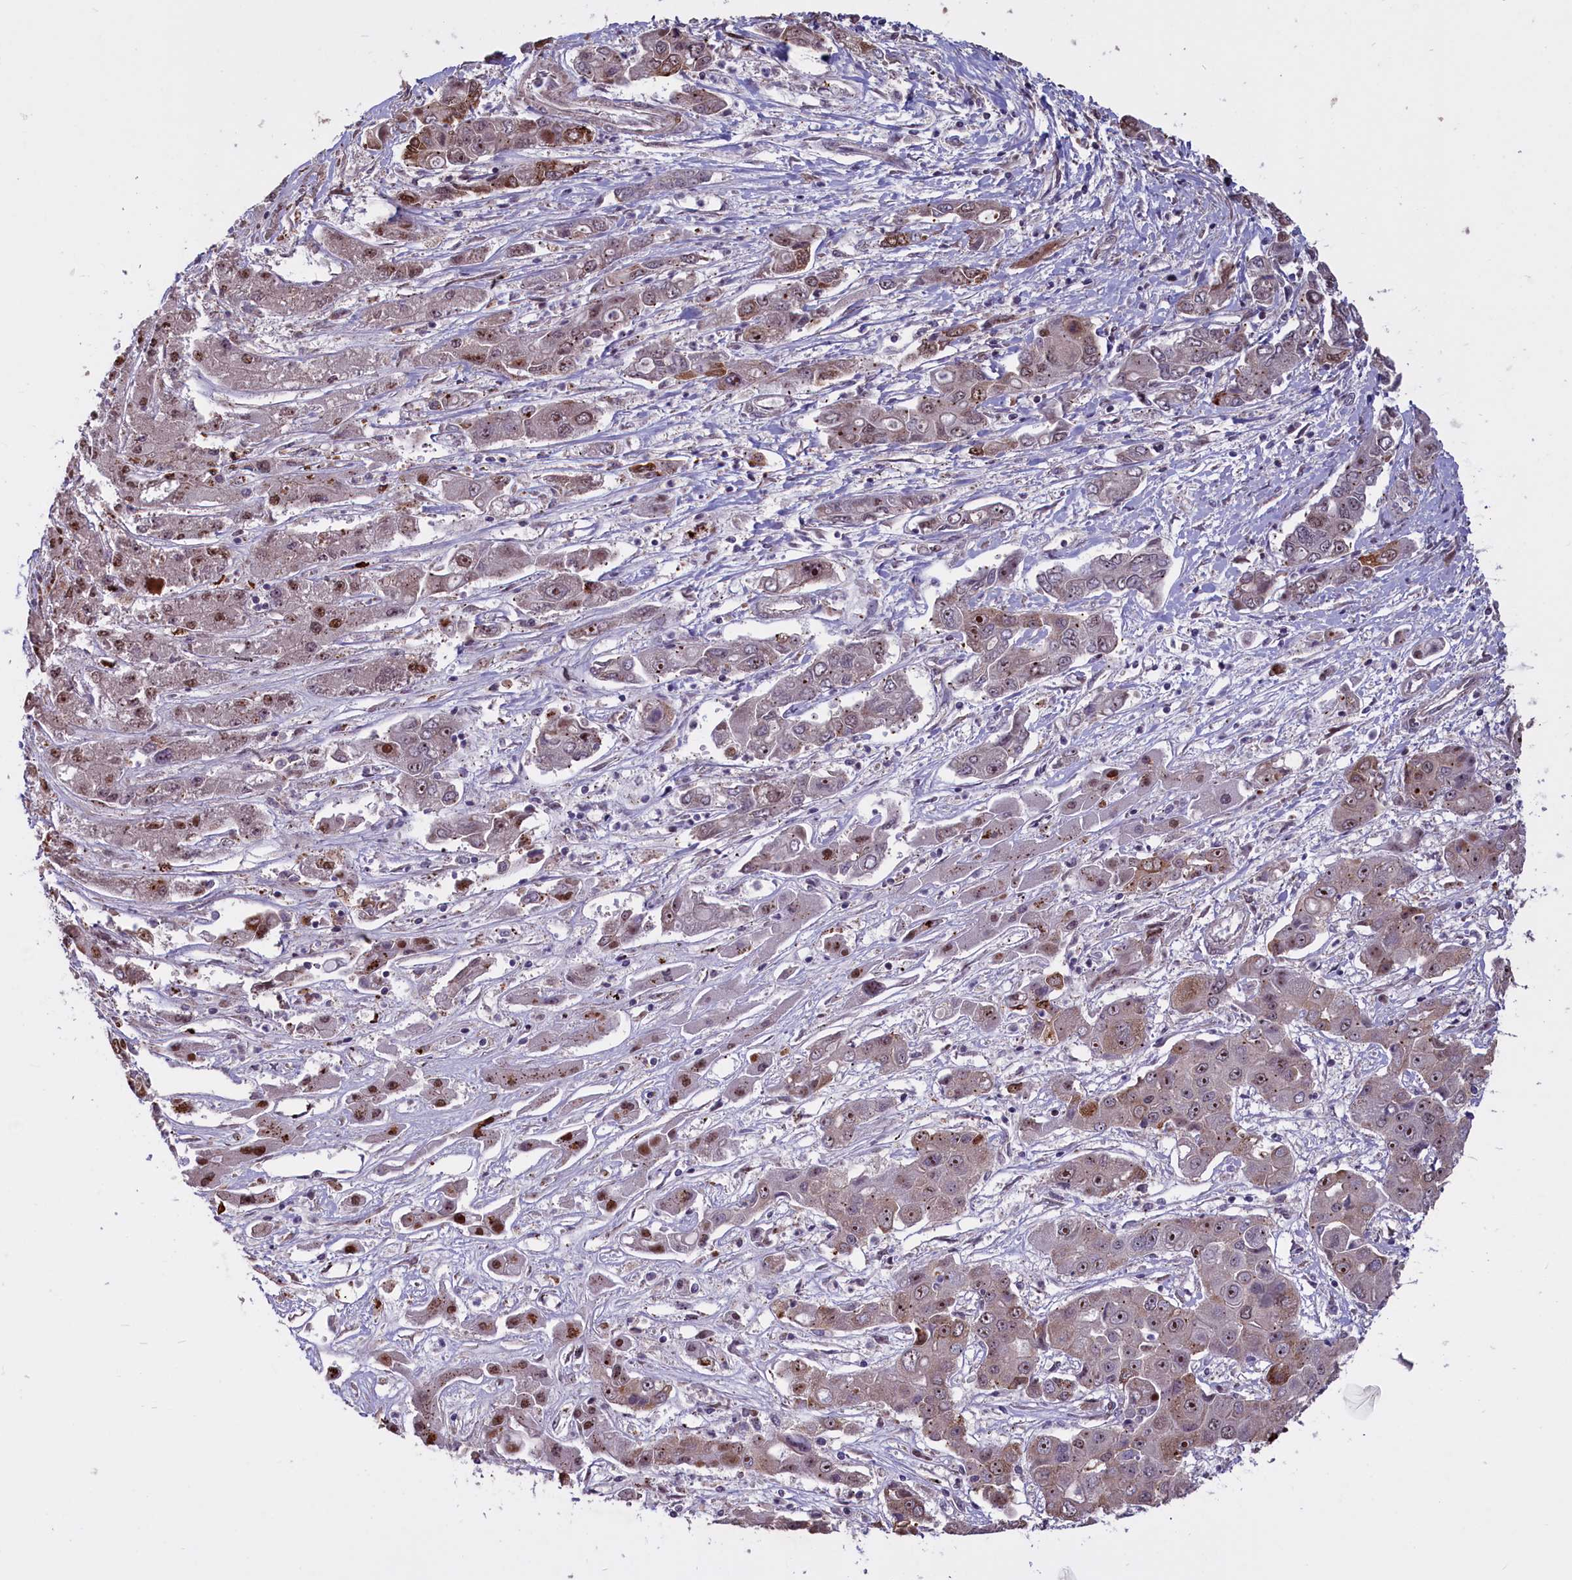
{"staining": {"intensity": "moderate", "quantity": "25%-75%", "location": "cytoplasmic/membranous,nuclear"}, "tissue": "liver cancer", "cell_type": "Tumor cells", "image_type": "cancer", "snomed": [{"axis": "morphology", "description": "Cholangiocarcinoma"}, {"axis": "topography", "description": "Liver"}], "caption": "Liver cancer (cholangiocarcinoma) stained with DAB (3,3'-diaminobenzidine) IHC reveals medium levels of moderate cytoplasmic/membranous and nuclear staining in about 25%-75% of tumor cells. (DAB (3,3'-diaminobenzidine) IHC with brightfield microscopy, high magnification).", "gene": "SHFL", "patient": {"sex": "male", "age": 67}}